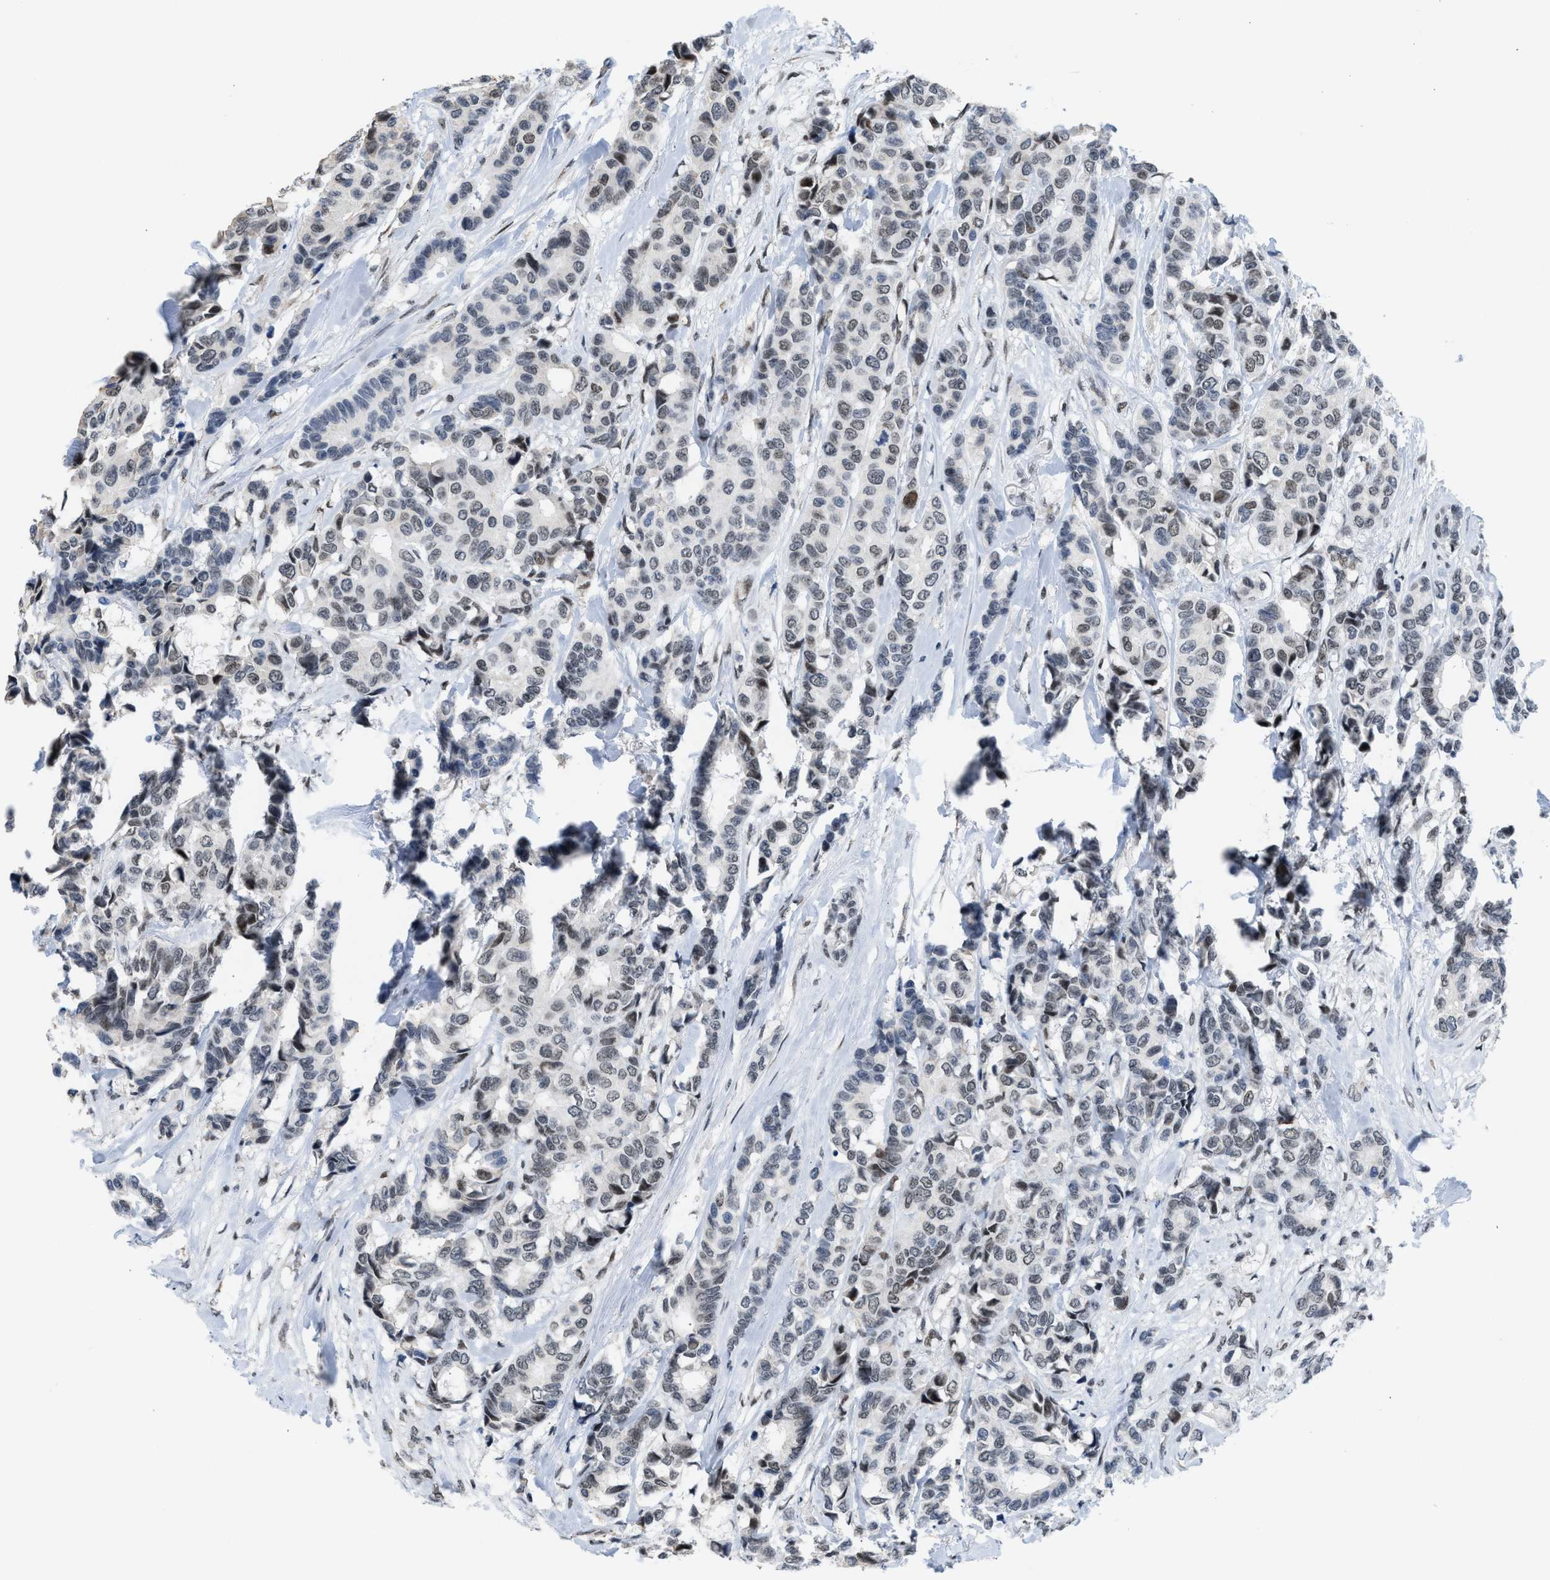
{"staining": {"intensity": "weak", "quantity": "25%-75%", "location": "nuclear"}, "tissue": "breast cancer", "cell_type": "Tumor cells", "image_type": "cancer", "snomed": [{"axis": "morphology", "description": "Duct carcinoma"}, {"axis": "topography", "description": "Breast"}], "caption": "Invasive ductal carcinoma (breast) tissue shows weak nuclear expression in about 25%-75% of tumor cells, visualized by immunohistochemistry.", "gene": "TERF2IP", "patient": {"sex": "female", "age": 87}}